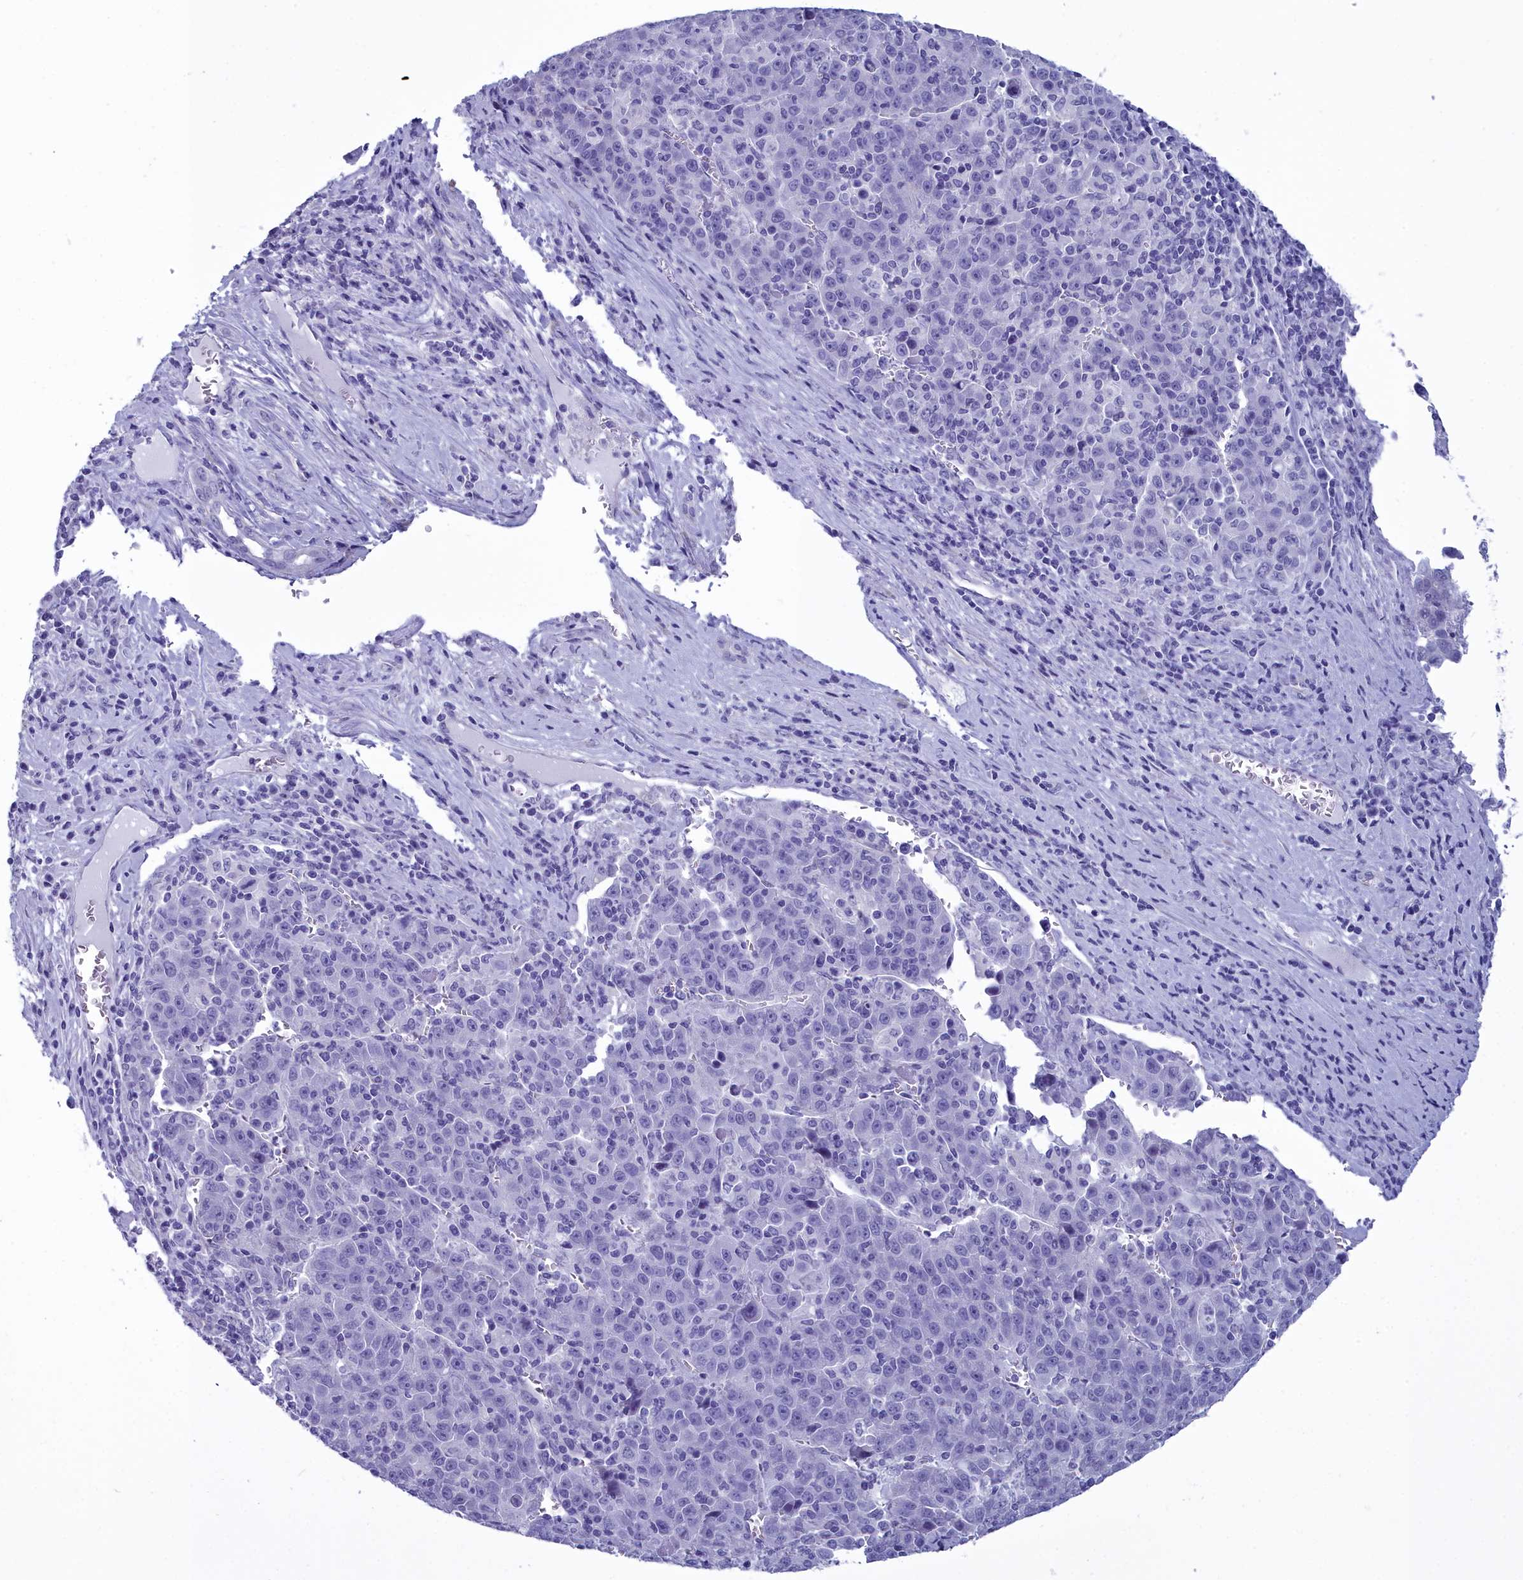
{"staining": {"intensity": "negative", "quantity": "none", "location": "none"}, "tissue": "liver cancer", "cell_type": "Tumor cells", "image_type": "cancer", "snomed": [{"axis": "morphology", "description": "Carcinoma, Hepatocellular, NOS"}, {"axis": "topography", "description": "Liver"}], "caption": "IHC histopathology image of hepatocellular carcinoma (liver) stained for a protein (brown), which exhibits no expression in tumor cells.", "gene": "MAP6", "patient": {"sex": "female", "age": 53}}